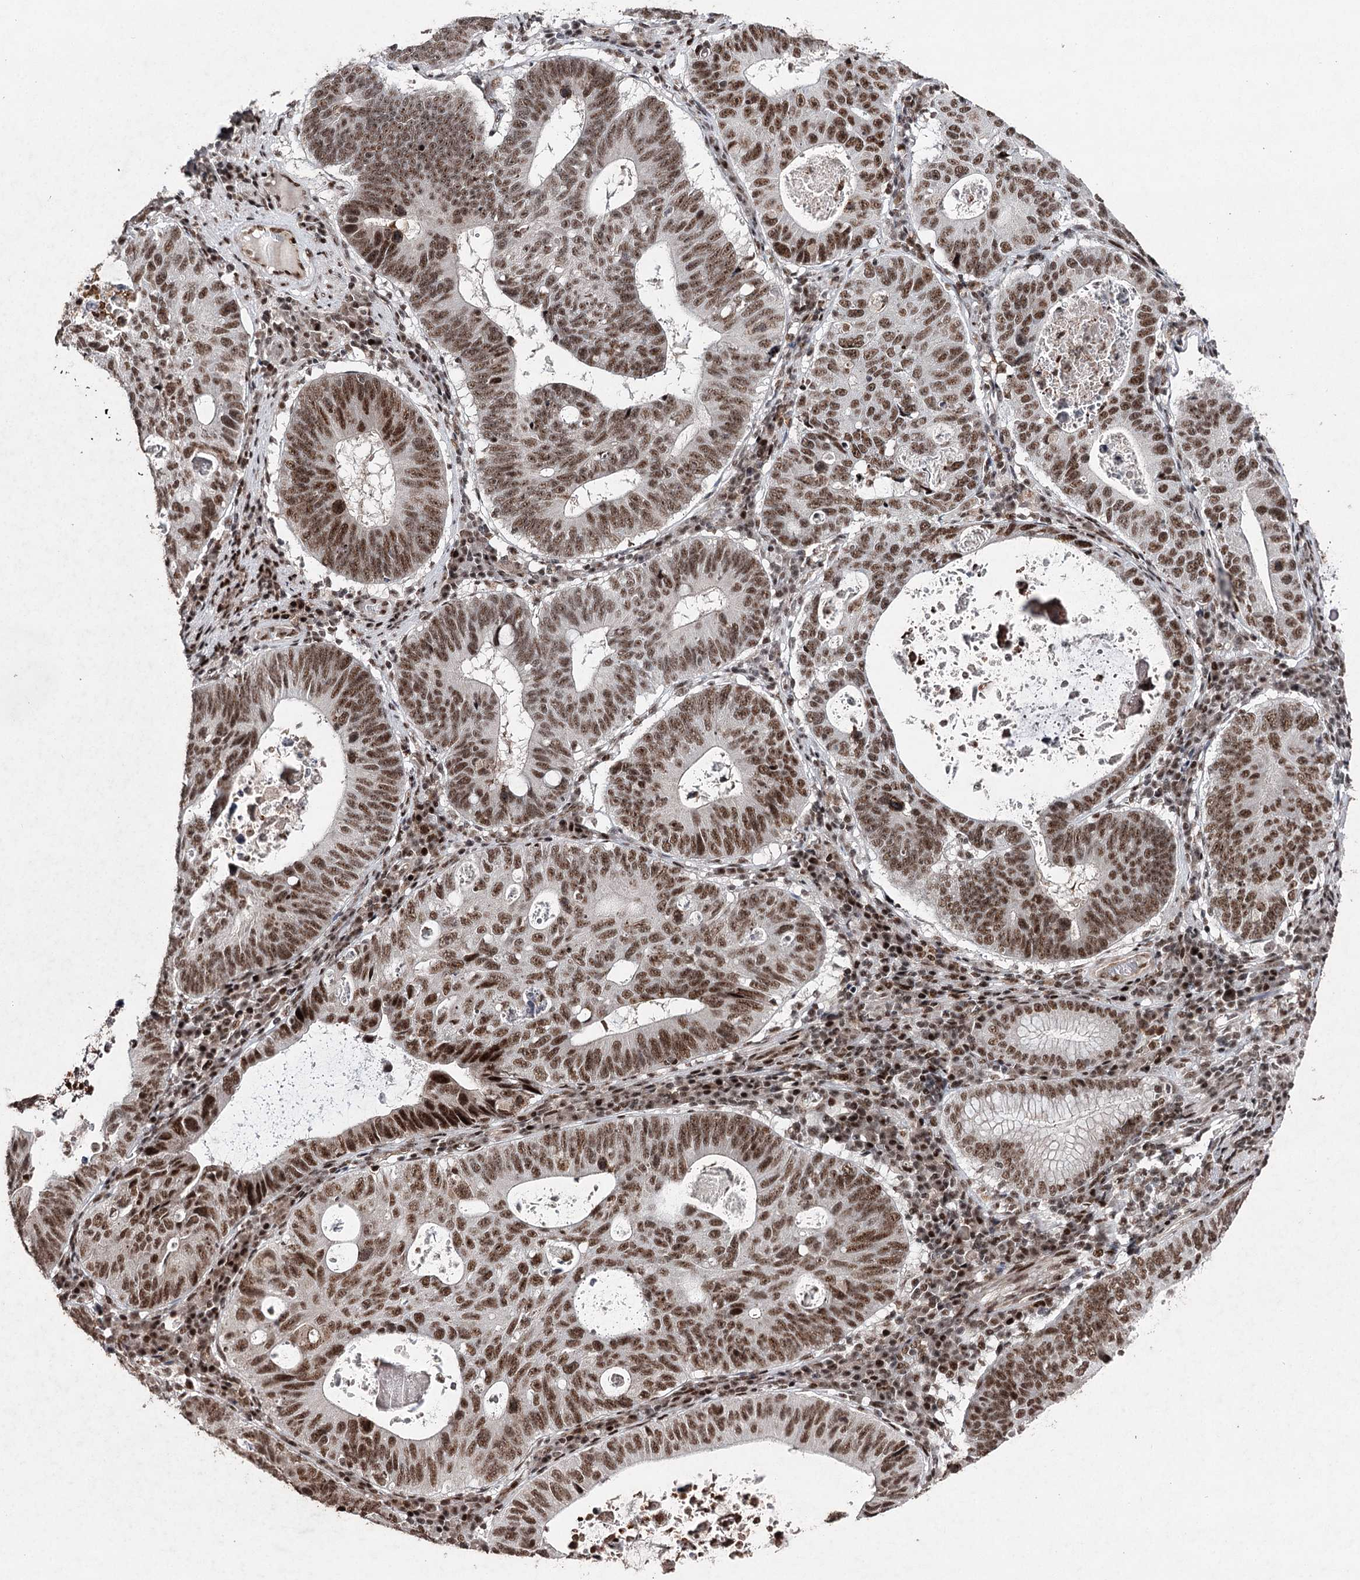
{"staining": {"intensity": "strong", "quantity": ">75%", "location": "nuclear"}, "tissue": "stomach cancer", "cell_type": "Tumor cells", "image_type": "cancer", "snomed": [{"axis": "morphology", "description": "Adenocarcinoma, NOS"}, {"axis": "topography", "description": "Stomach"}], "caption": "Immunohistochemical staining of human stomach cancer (adenocarcinoma) exhibits high levels of strong nuclear protein staining in about >75% of tumor cells. (IHC, brightfield microscopy, high magnification).", "gene": "PDCD4", "patient": {"sex": "male", "age": 59}}